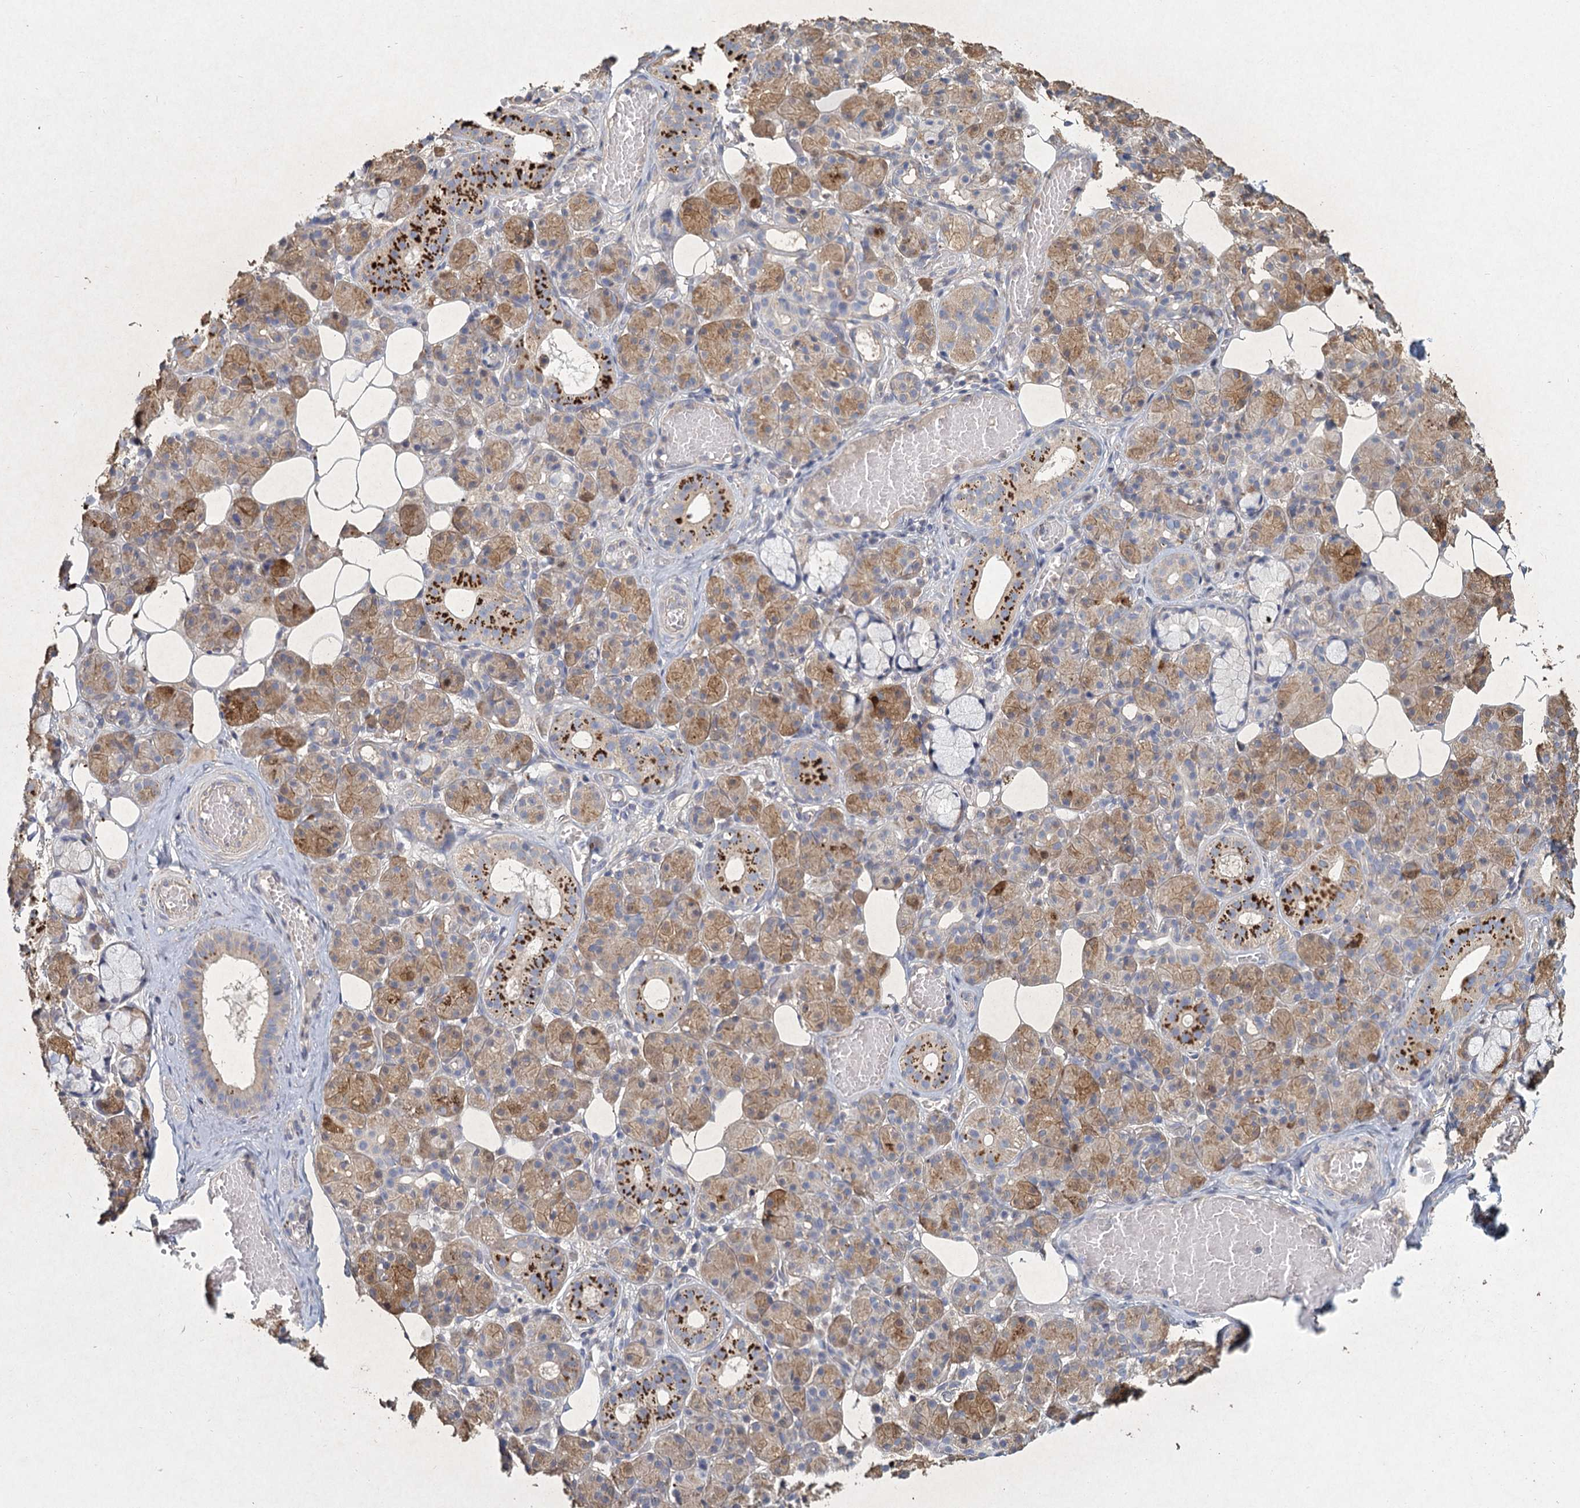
{"staining": {"intensity": "moderate", "quantity": "25%-75%", "location": "cytoplasmic/membranous"}, "tissue": "salivary gland", "cell_type": "Glandular cells", "image_type": "normal", "snomed": [{"axis": "morphology", "description": "Normal tissue, NOS"}, {"axis": "topography", "description": "Salivary gland"}], "caption": "Salivary gland stained with immunohistochemistry reveals moderate cytoplasmic/membranous expression in about 25%-75% of glandular cells. The protein is stained brown, and the nuclei are stained in blue (DAB IHC with brightfield microscopy, high magnification).", "gene": "HES2", "patient": {"sex": "male", "age": 63}}